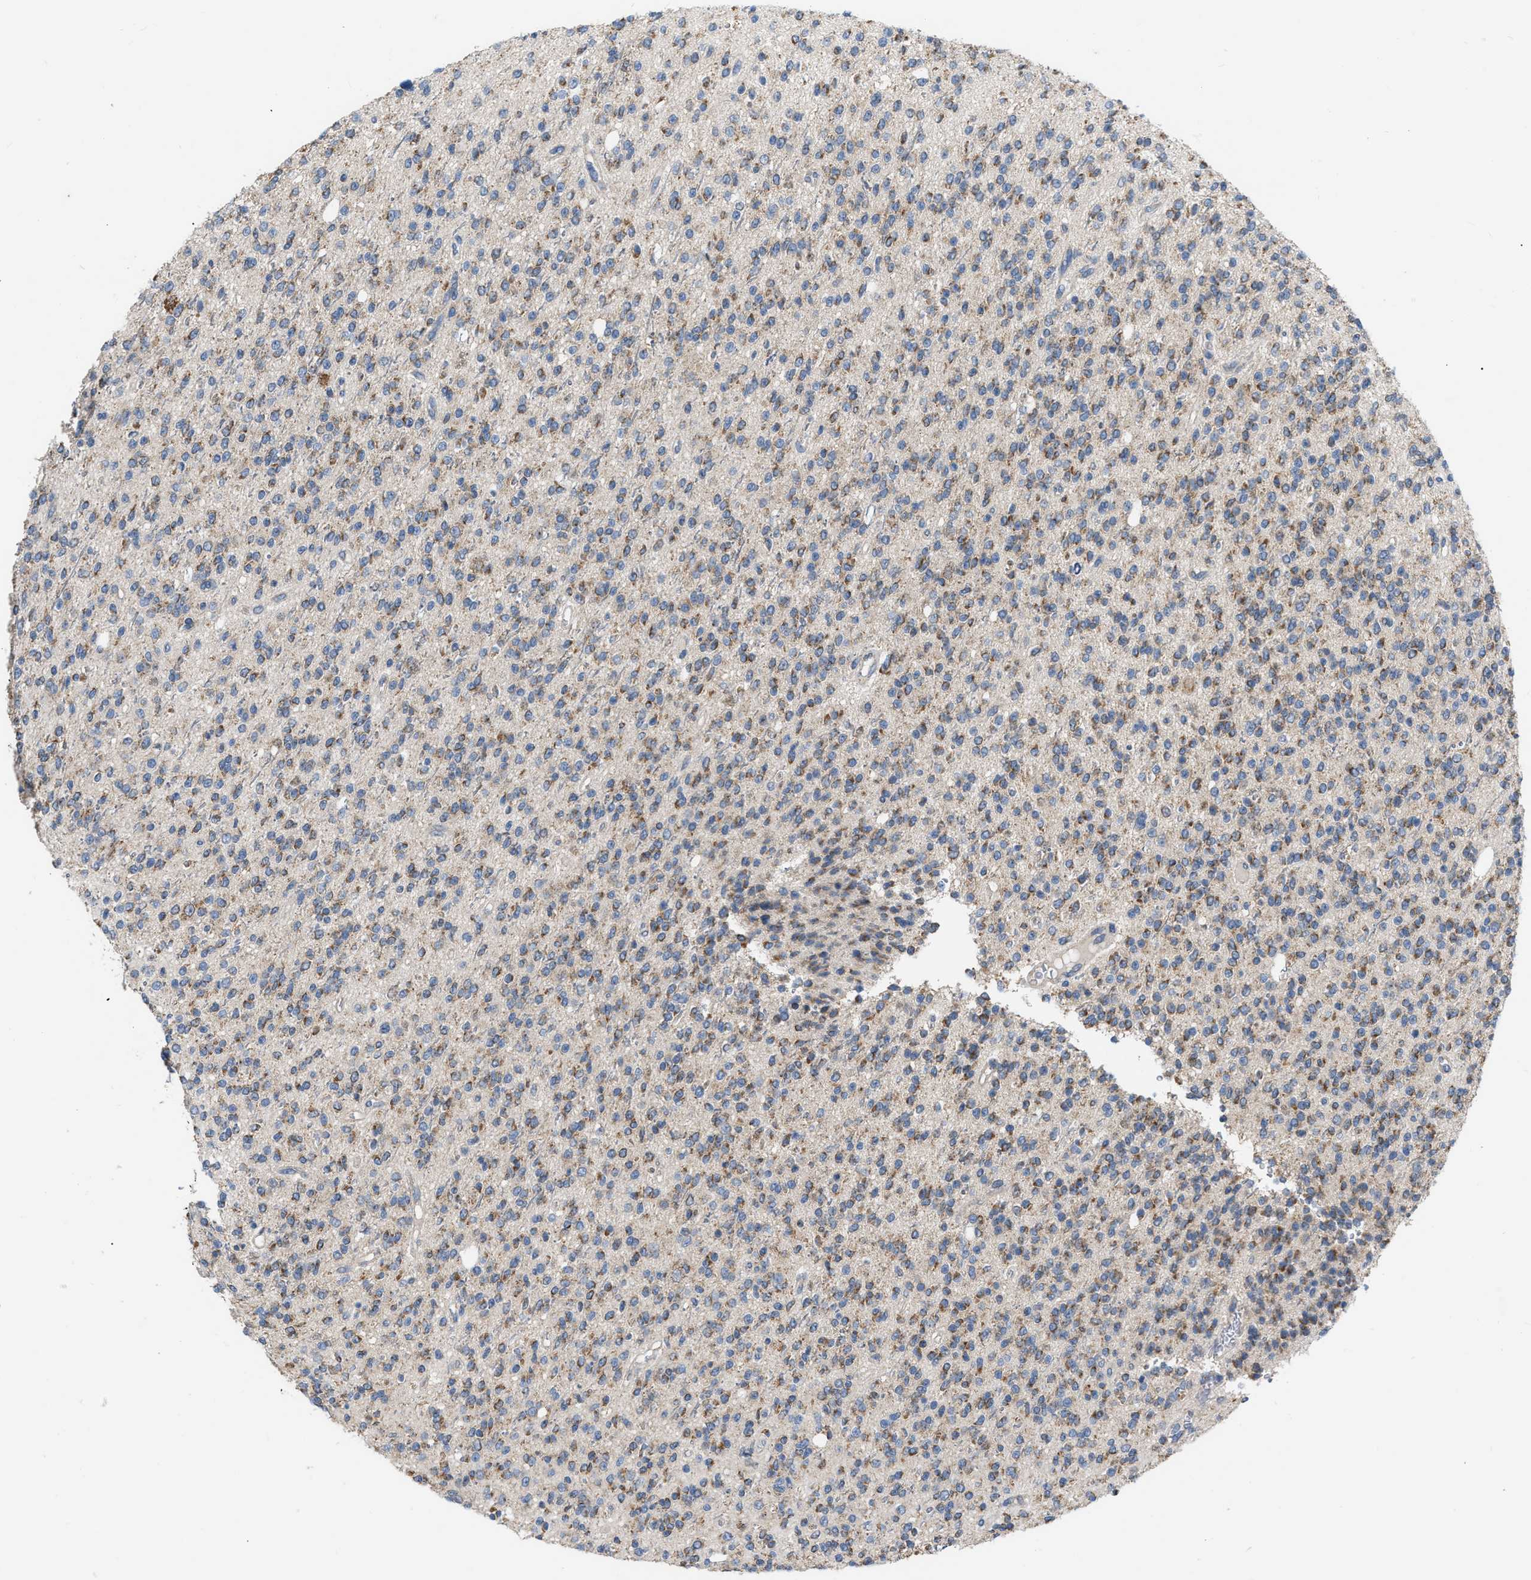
{"staining": {"intensity": "weak", "quantity": ">75%", "location": "cytoplasmic/membranous"}, "tissue": "glioma", "cell_type": "Tumor cells", "image_type": "cancer", "snomed": [{"axis": "morphology", "description": "Glioma, malignant, High grade"}, {"axis": "topography", "description": "Brain"}], "caption": "Glioma stained with immunohistochemistry reveals weak cytoplasmic/membranous staining in about >75% of tumor cells.", "gene": "DDX56", "patient": {"sex": "male", "age": 34}}